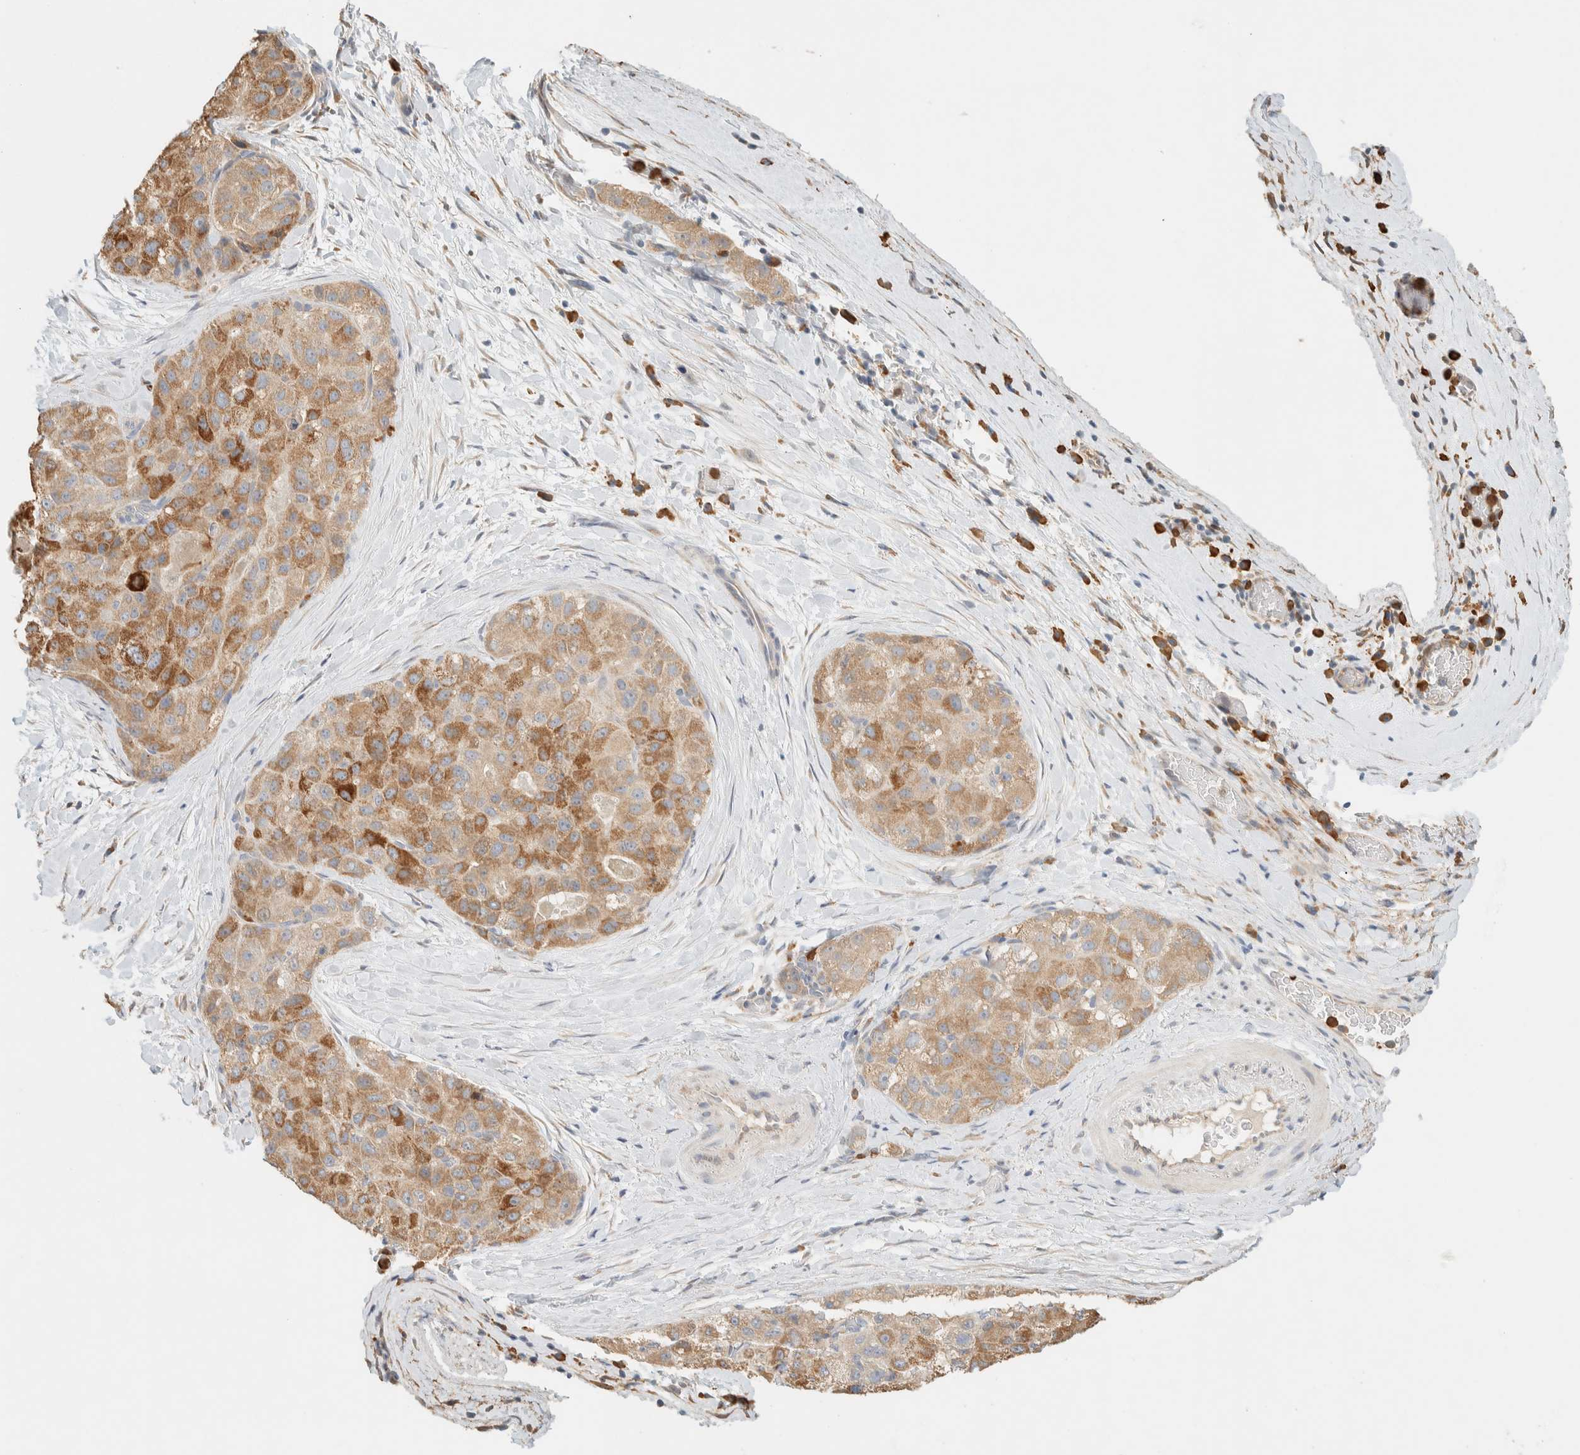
{"staining": {"intensity": "moderate", "quantity": ">75%", "location": "cytoplasmic/membranous"}, "tissue": "liver cancer", "cell_type": "Tumor cells", "image_type": "cancer", "snomed": [{"axis": "morphology", "description": "Carcinoma, Hepatocellular, NOS"}, {"axis": "topography", "description": "Liver"}], "caption": "Liver cancer stained with a protein marker exhibits moderate staining in tumor cells.", "gene": "TTC3", "patient": {"sex": "male", "age": 80}}